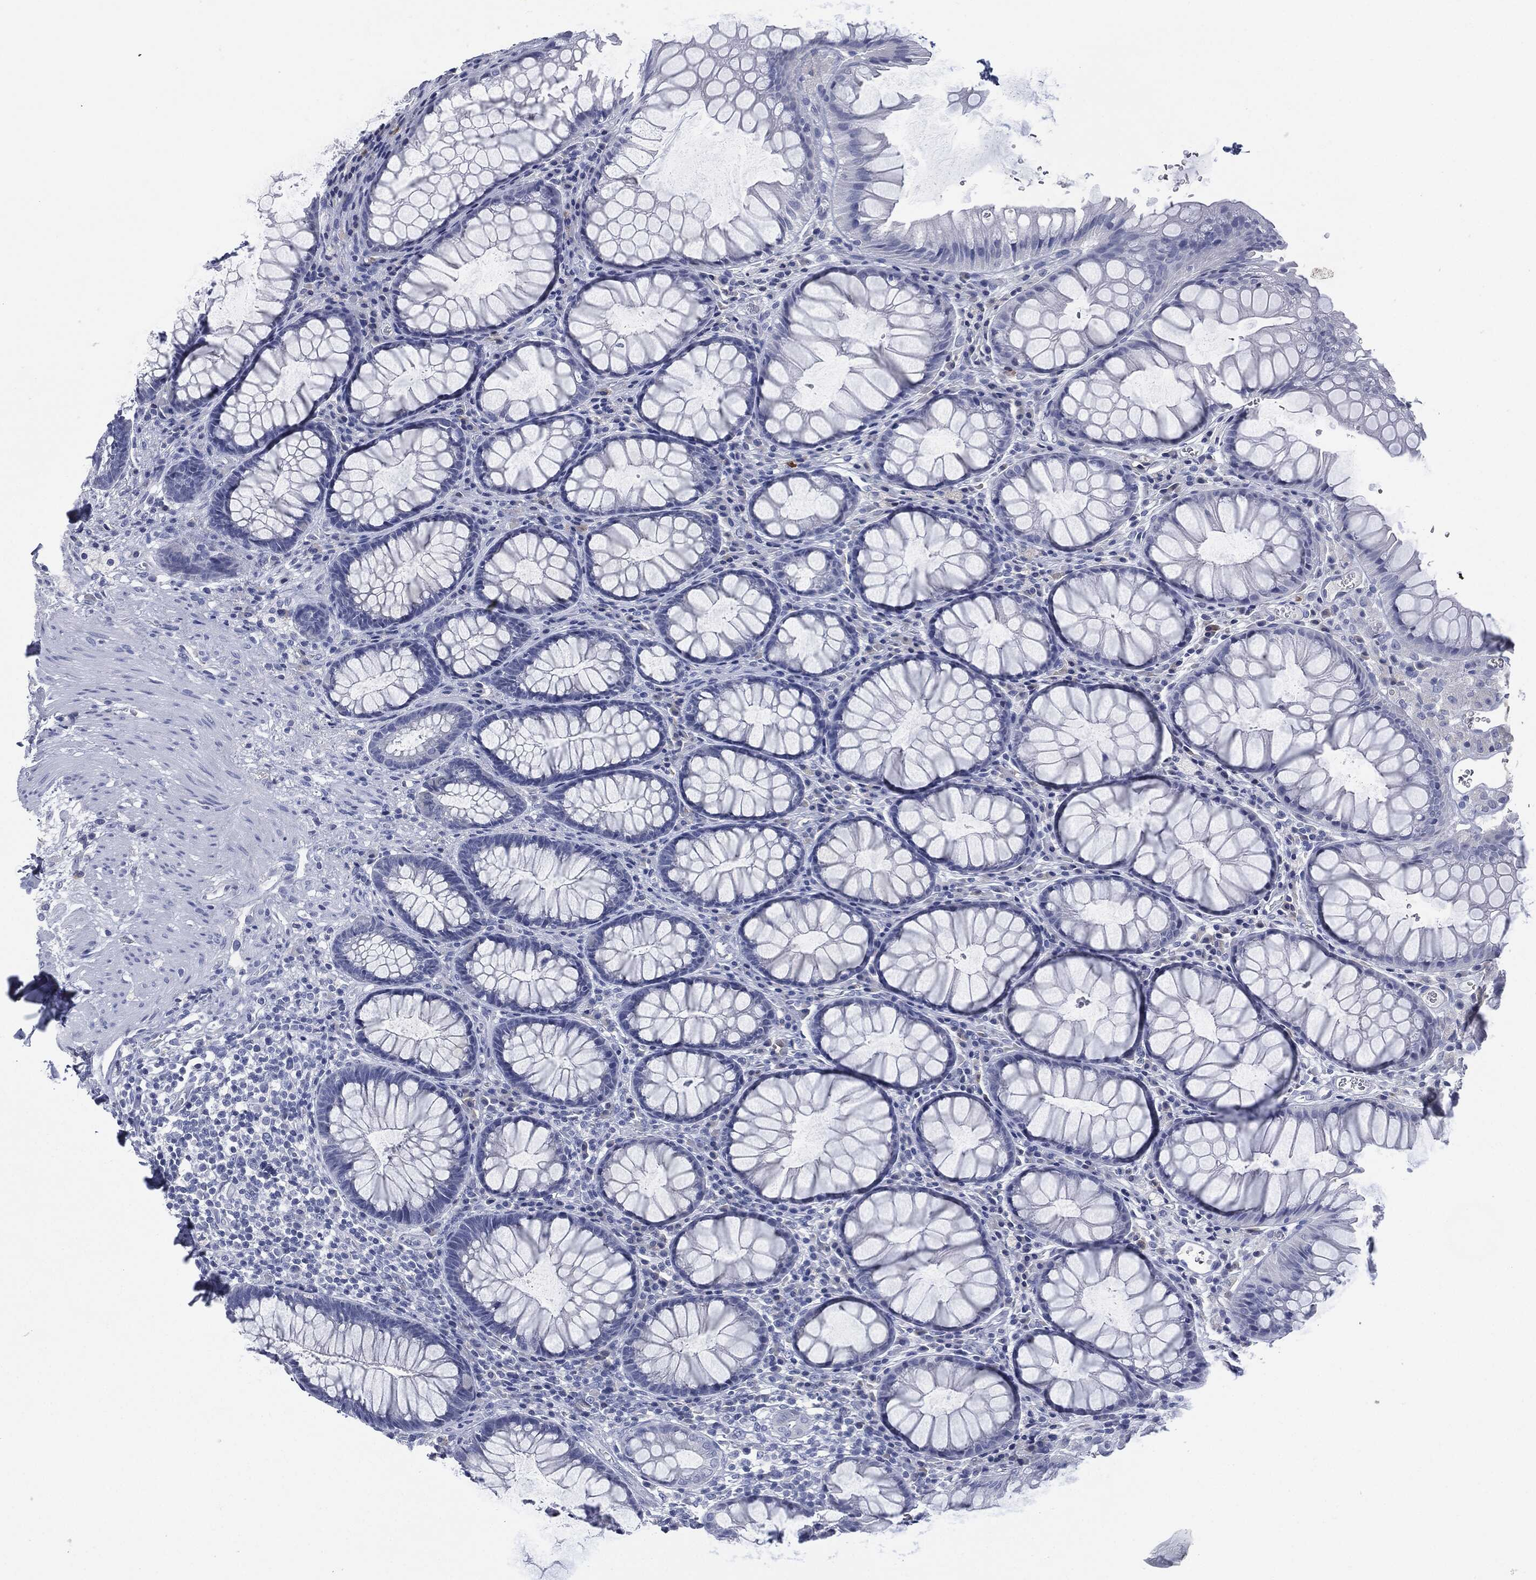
{"staining": {"intensity": "negative", "quantity": "none", "location": "none"}, "tissue": "rectum", "cell_type": "Glandular cells", "image_type": "normal", "snomed": [{"axis": "morphology", "description": "Normal tissue, NOS"}, {"axis": "topography", "description": "Rectum"}], "caption": "An immunohistochemistry (IHC) micrograph of unremarkable rectum is shown. There is no staining in glandular cells of rectum.", "gene": "MUC16", "patient": {"sex": "female", "age": 68}}